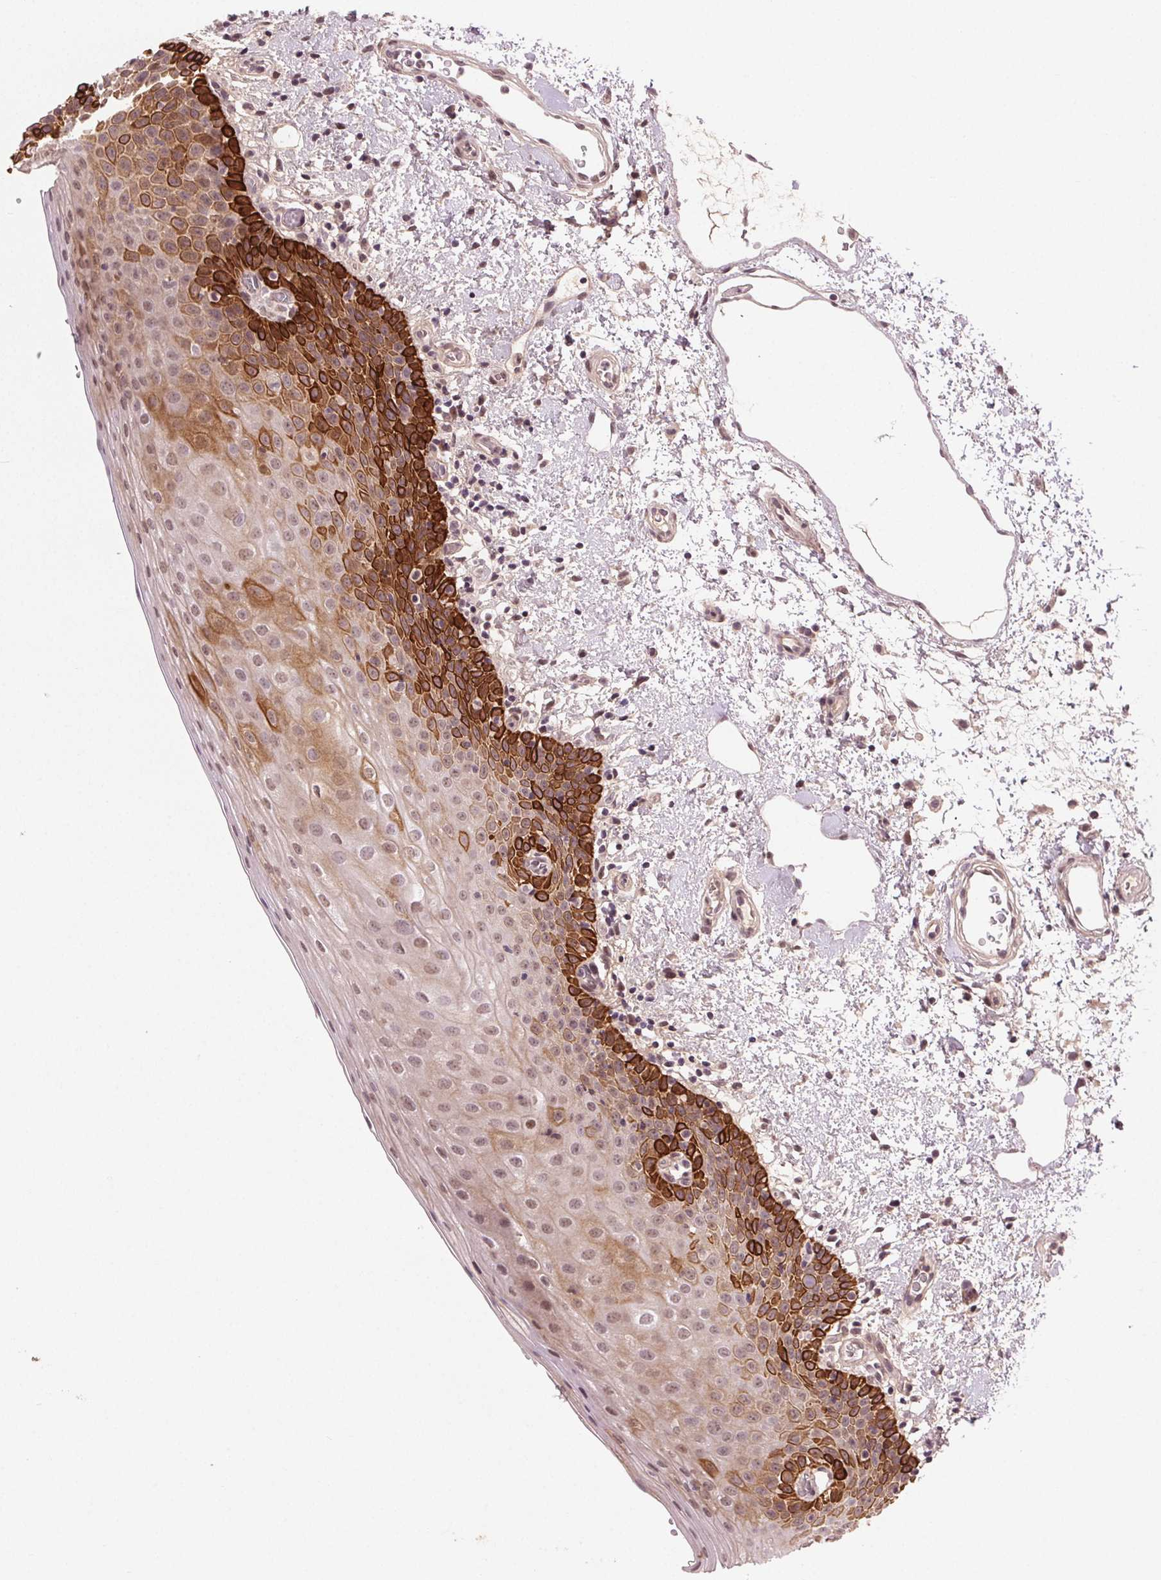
{"staining": {"intensity": "strong", "quantity": "<25%", "location": "cytoplasmic/membranous"}, "tissue": "oral mucosa", "cell_type": "Squamous epithelial cells", "image_type": "normal", "snomed": [{"axis": "morphology", "description": "Normal tissue, NOS"}, {"axis": "topography", "description": "Oral tissue"}, {"axis": "topography", "description": "Head-Neck"}], "caption": "Protein staining of normal oral mucosa exhibits strong cytoplasmic/membranous positivity in about <25% of squamous epithelial cells.", "gene": "TUB", "patient": {"sex": "female", "age": 55}}